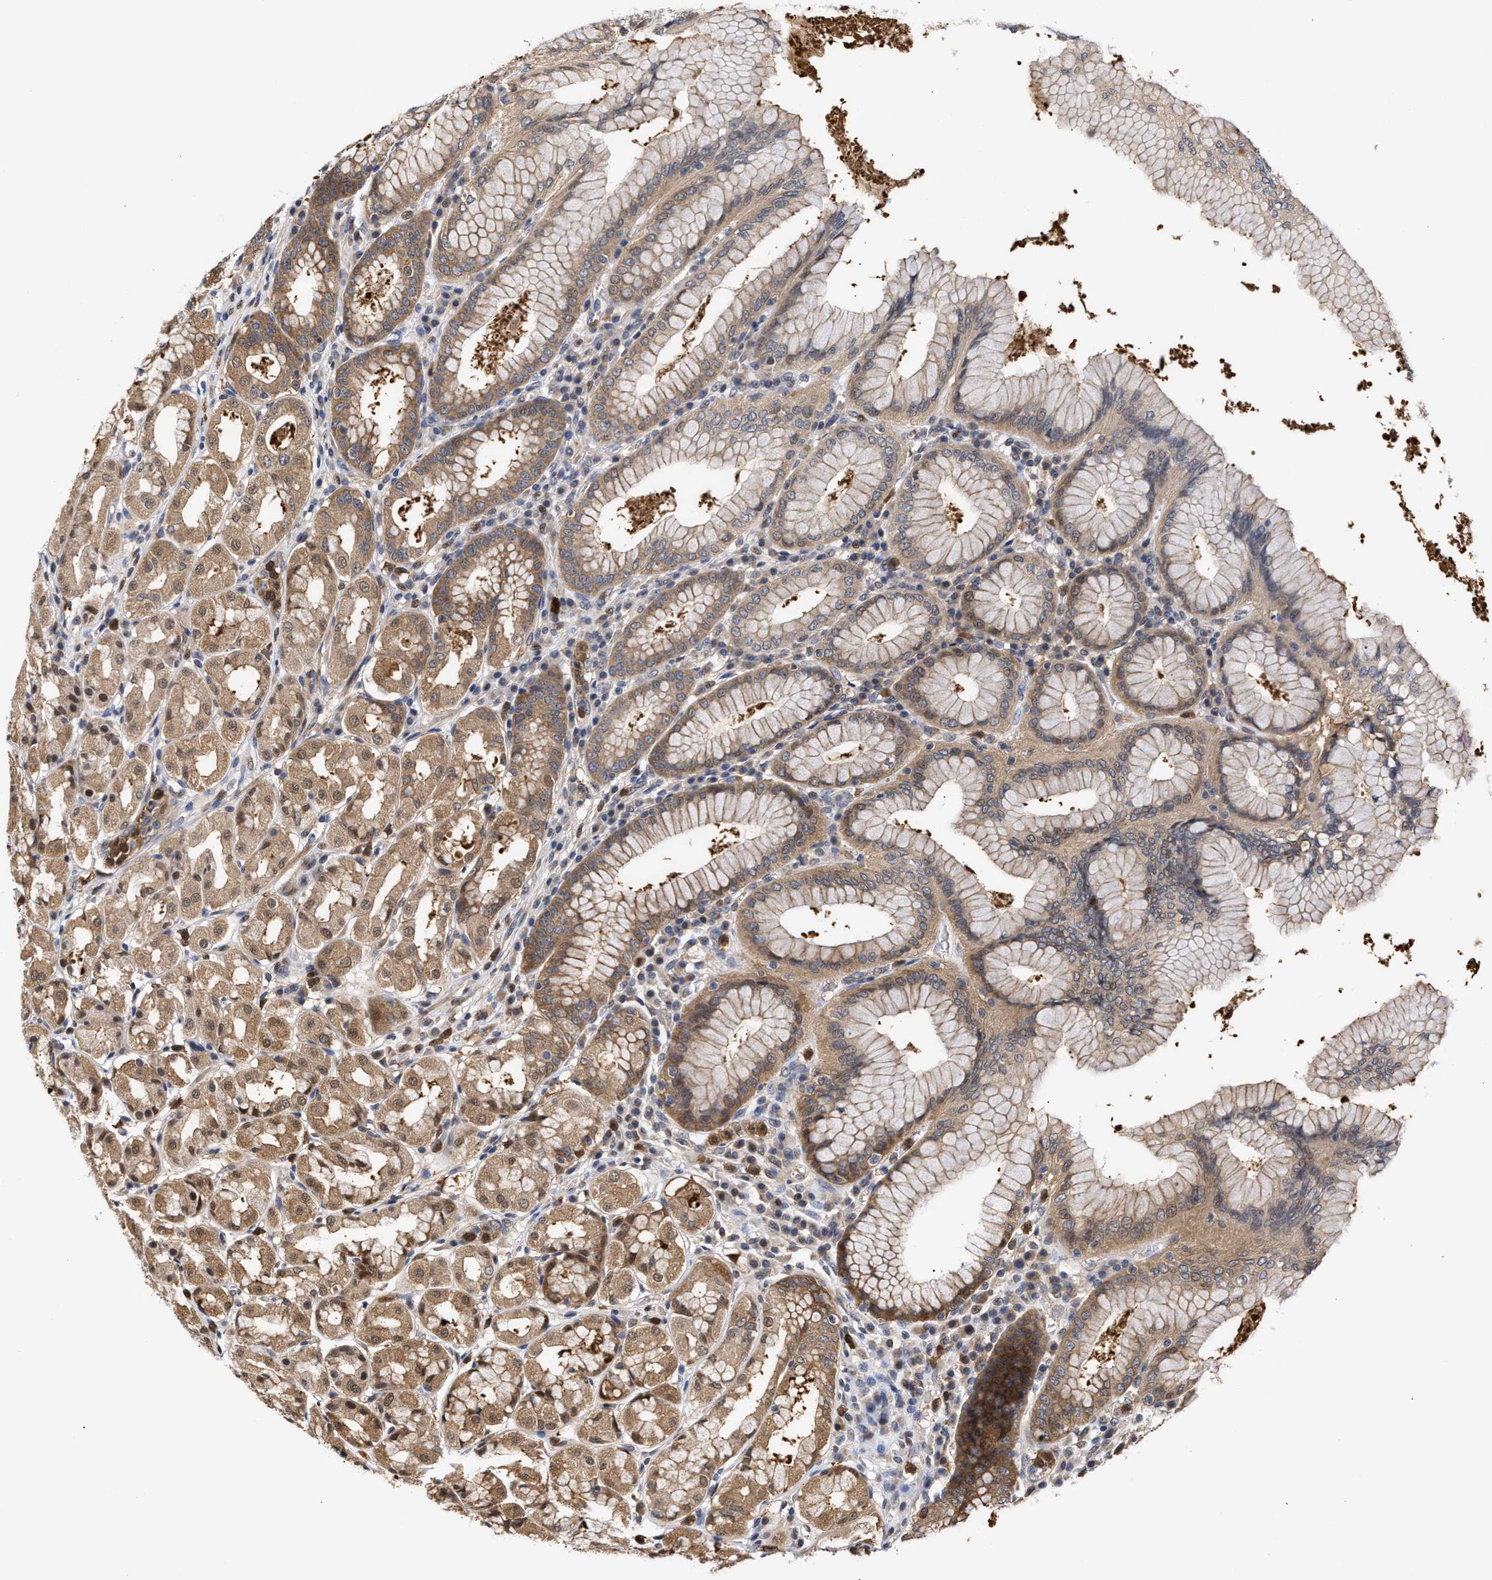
{"staining": {"intensity": "moderate", "quantity": ">75%", "location": "cytoplasmic/membranous,nuclear"}, "tissue": "stomach", "cell_type": "Glandular cells", "image_type": "normal", "snomed": [{"axis": "morphology", "description": "Normal tissue, NOS"}, {"axis": "topography", "description": "Stomach"}, {"axis": "topography", "description": "Stomach, lower"}], "caption": "Immunohistochemical staining of normal stomach reveals >75% levels of moderate cytoplasmic/membranous,nuclear protein expression in about >75% of glandular cells.", "gene": "KLHDC1", "patient": {"sex": "female", "age": 56}}